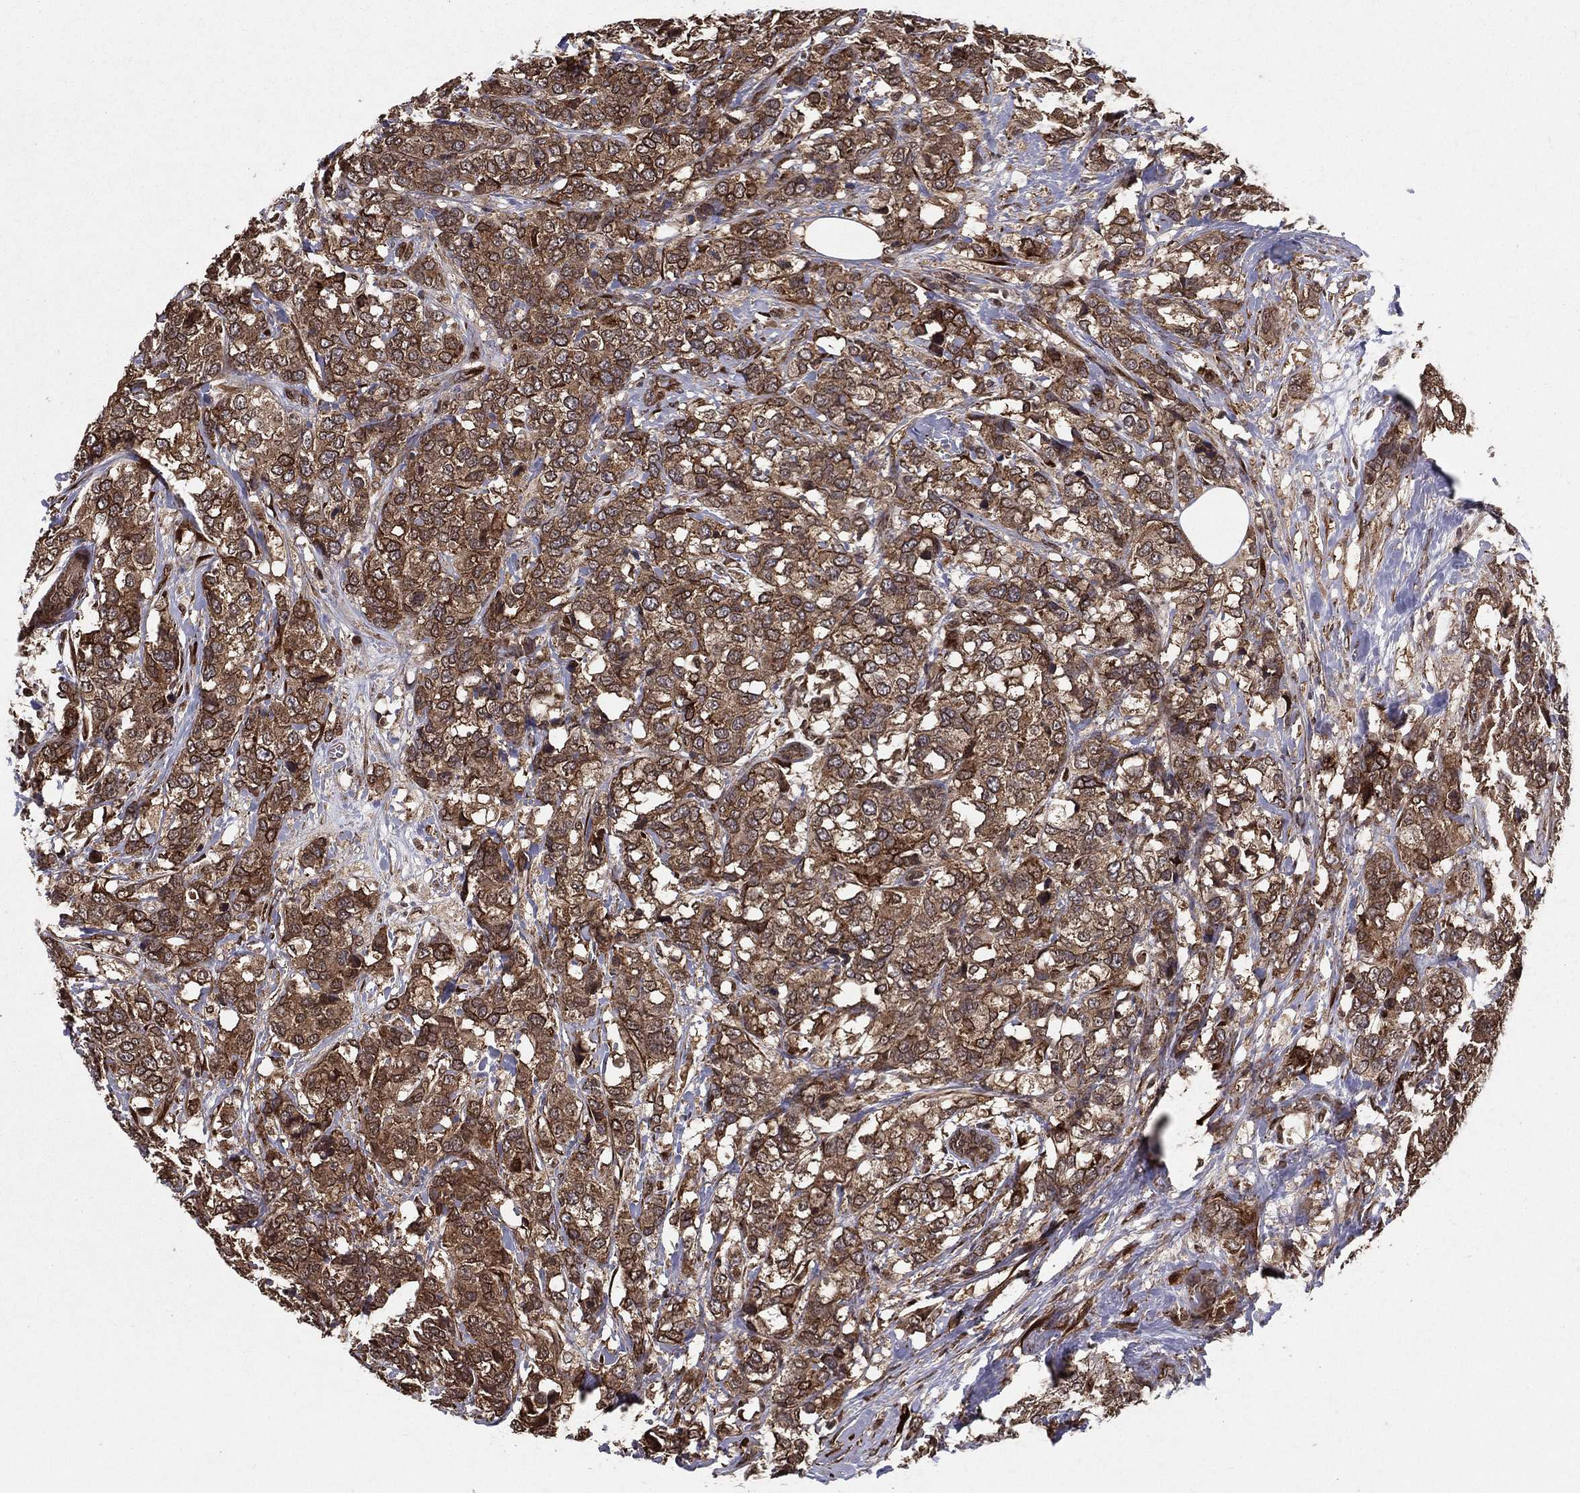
{"staining": {"intensity": "moderate", "quantity": ">75%", "location": "cytoplasmic/membranous"}, "tissue": "breast cancer", "cell_type": "Tumor cells", "image_type": "cancer", "snomed": [{"axis": "morphology", "description": "Lobular carcinoma"}, {"axis": "topography", "description": "Breast"}], "caption": "Immunohistochemistry photomicrograph of breast lobular carcinoma stained for a protein (brown), which shows medium levels of moderate cytoplasmic/membranous staining in about >75% of tumor cells.", "gene": "CERS2", "patient": {"sex": "female", "age": 59}}